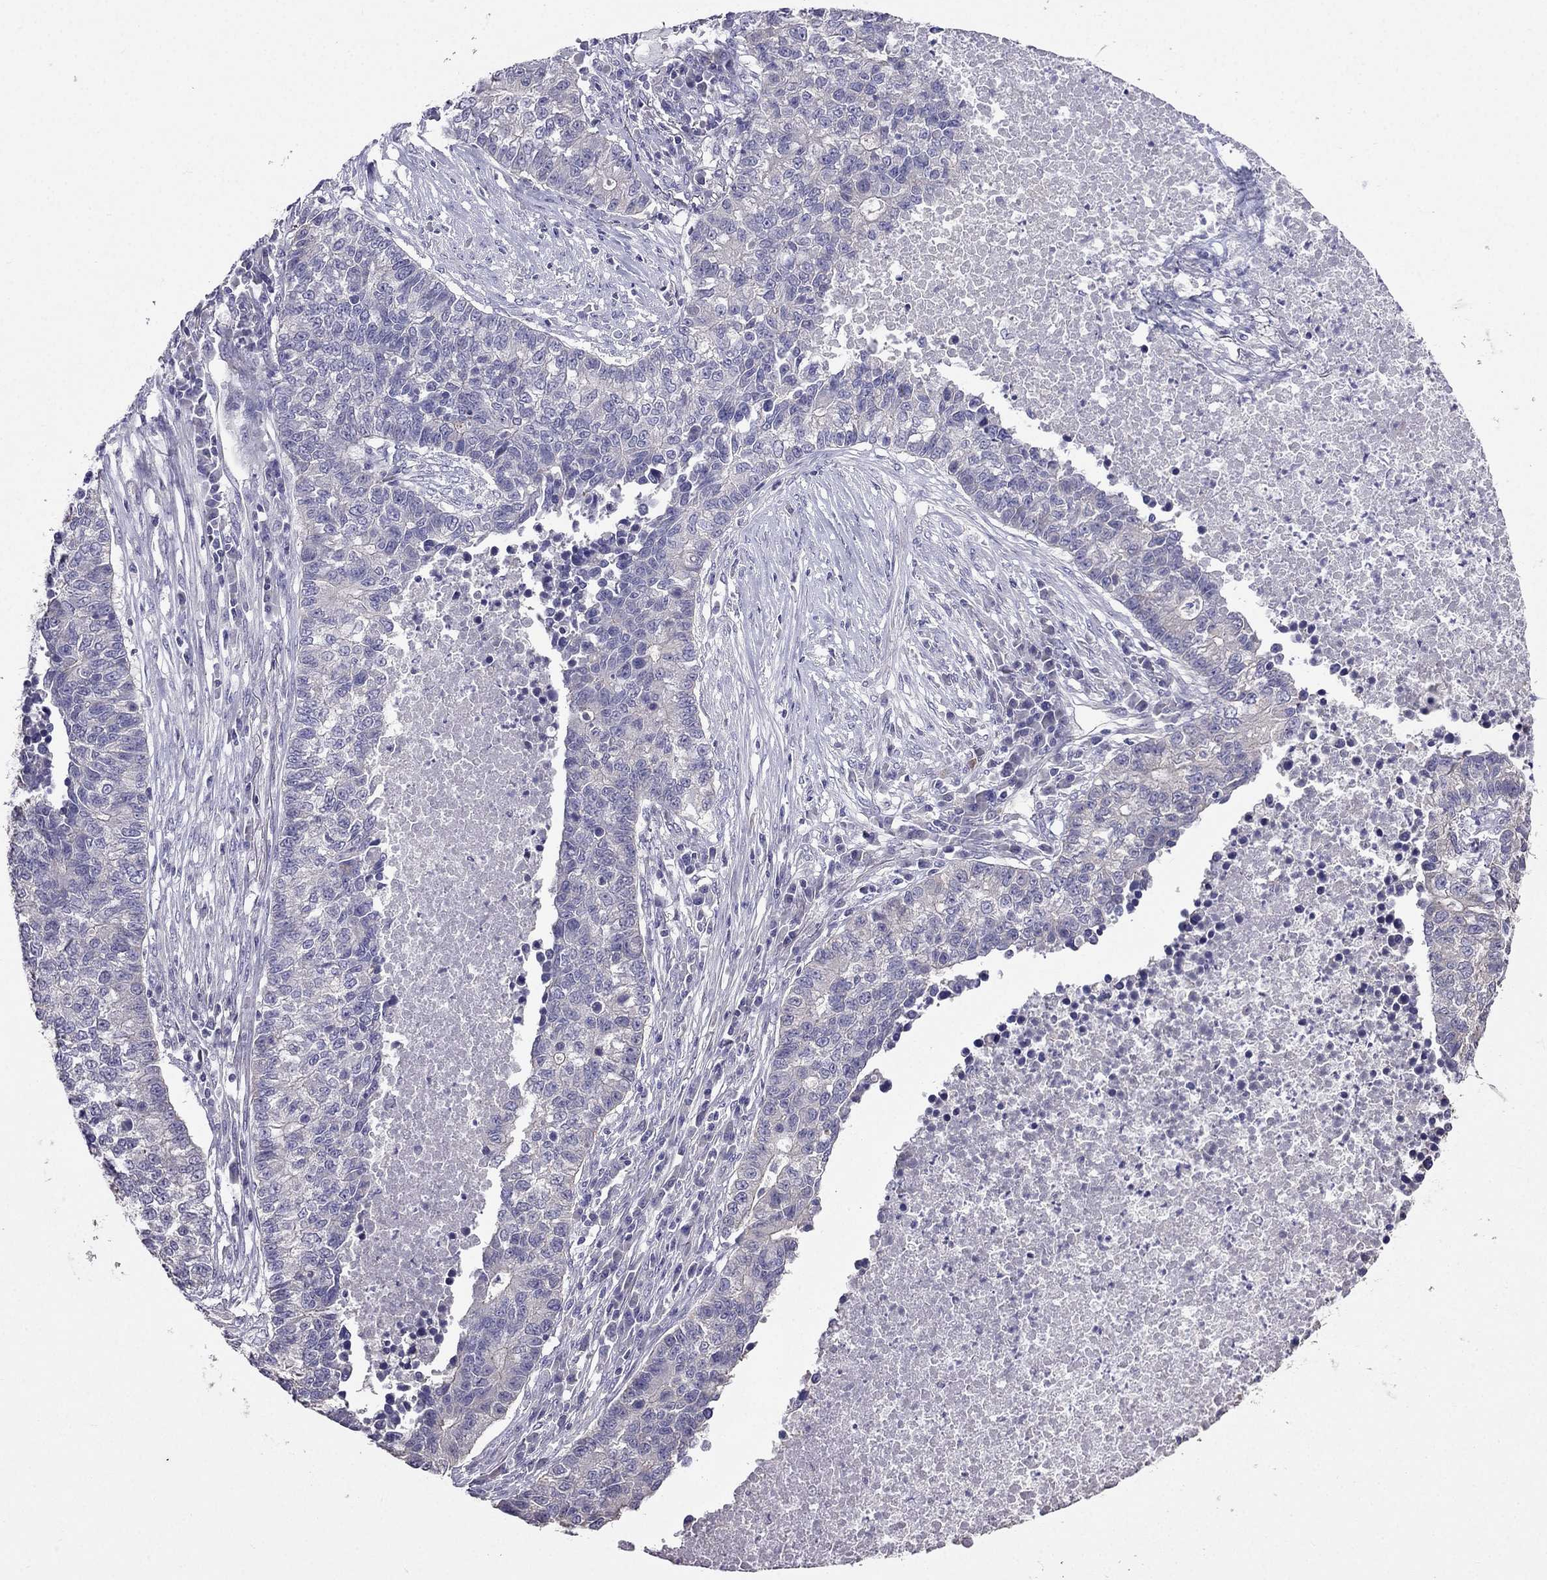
{"staining": {"intensity": "negative", "quantity": "none", "location": "none"}, "tissue": "lung cancer", "cell_type": "Tumor cells", "image_type": "cancer", "snomed": [{"axis": "morphology", "description": "Adenocarcinoma, NOS"}, {"axis": "topography", "description": "Lung"}], "caption": "This is an immunohistochemistry micrograph of lung adenocarcinoma. There is no staining in tumor cells.", "gene": "AS3MT", "patient": {"sex": "male", "age": 57}}